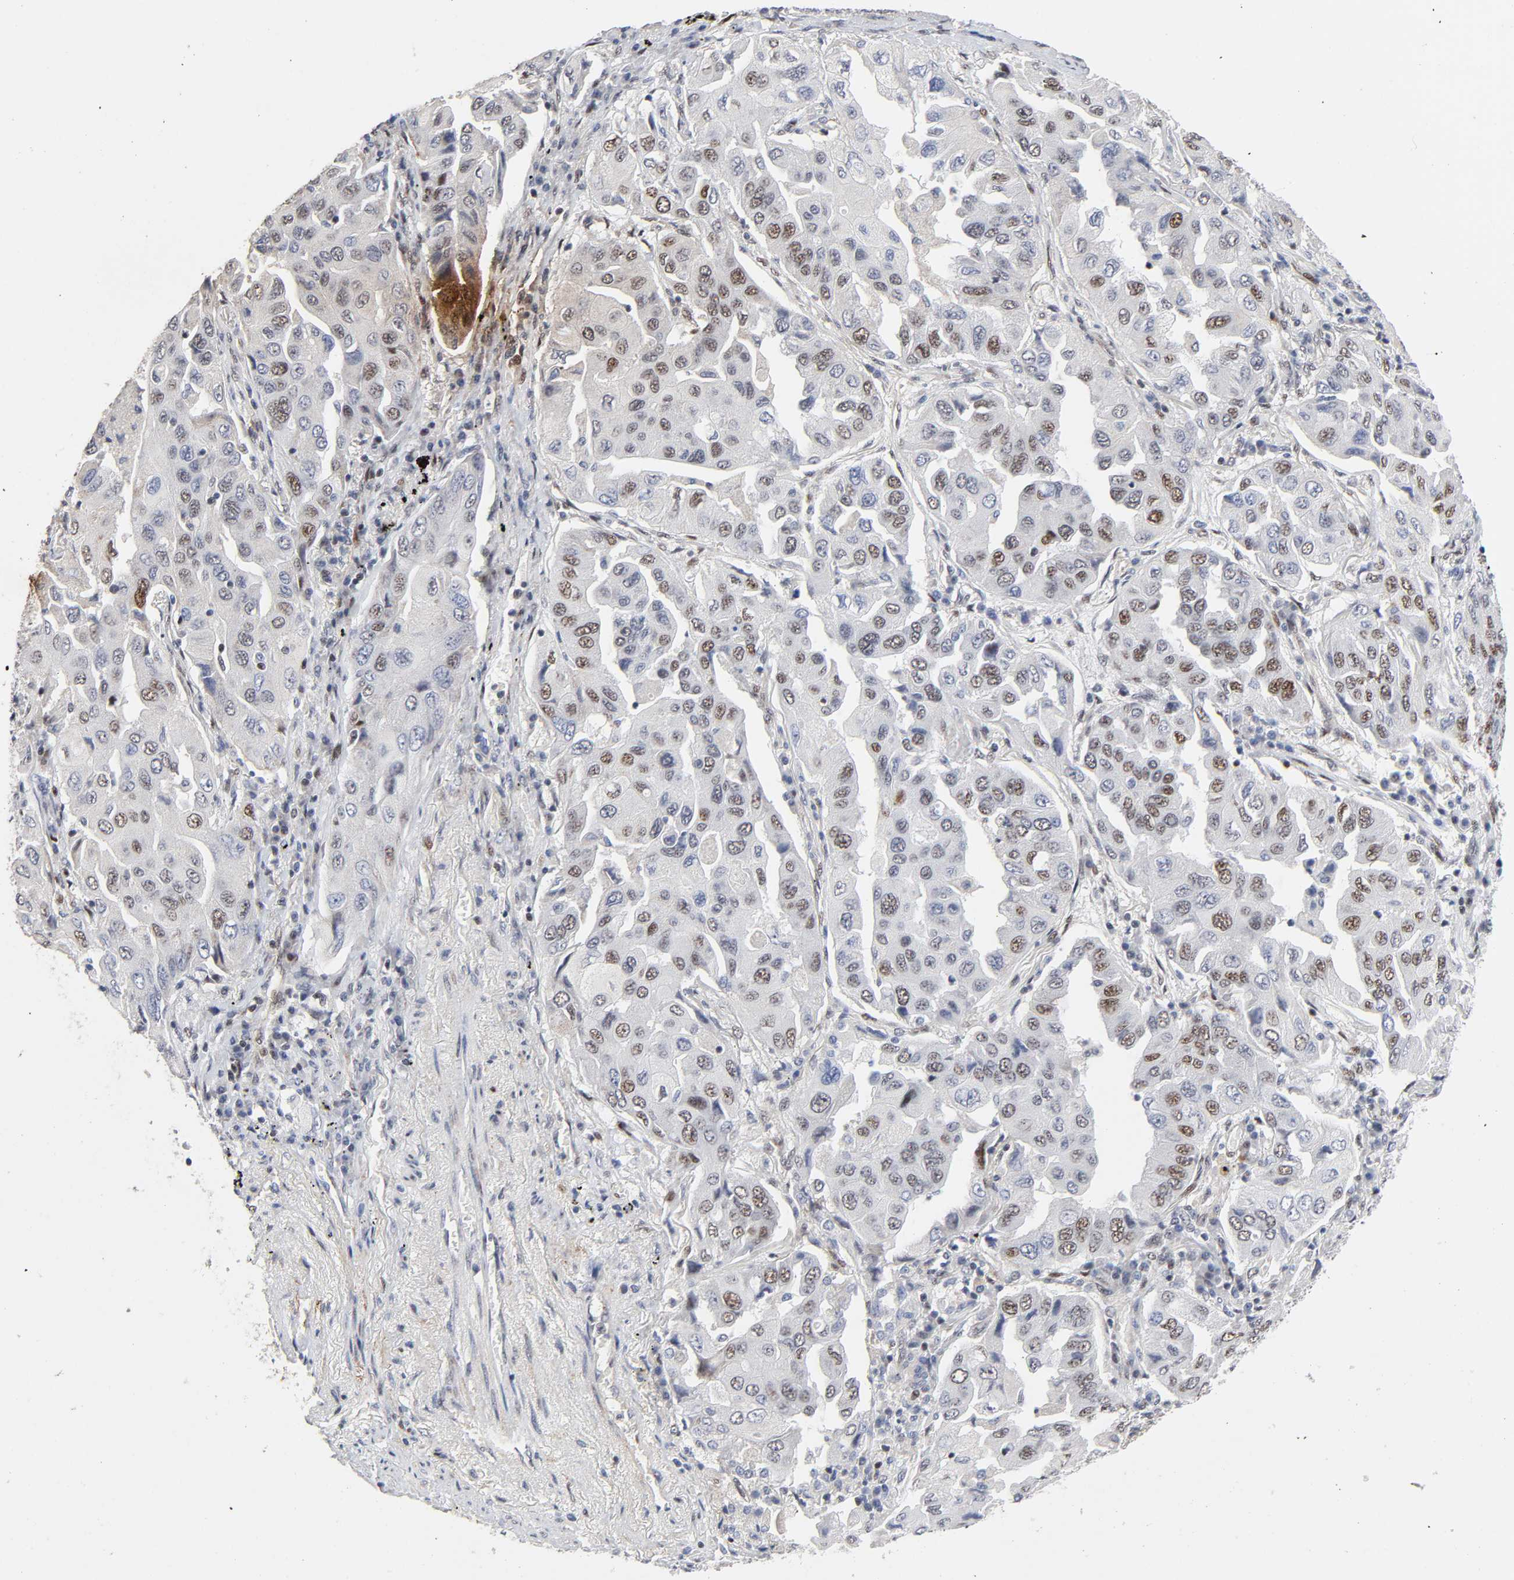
{"staining": {"intensity": "weak", "quantity": "25%-75%", "location": "nuclear"}, "tissue": "lung cancer", "cell_type": "Tumor cells", "image_type": "cancer", "snomed": [{"axis": "morphology", "description": "Adenocarcinoma, NOS"}, {"axis": "topography", "description": "Lung"}], "caption": "Protein staining displays weak nuclear staining in approximately 25%-75% of tumor cells in lung cancer (adenocarcinoma).", "gene": "STK38", "patient": {"sex": "female", "age": 65}}